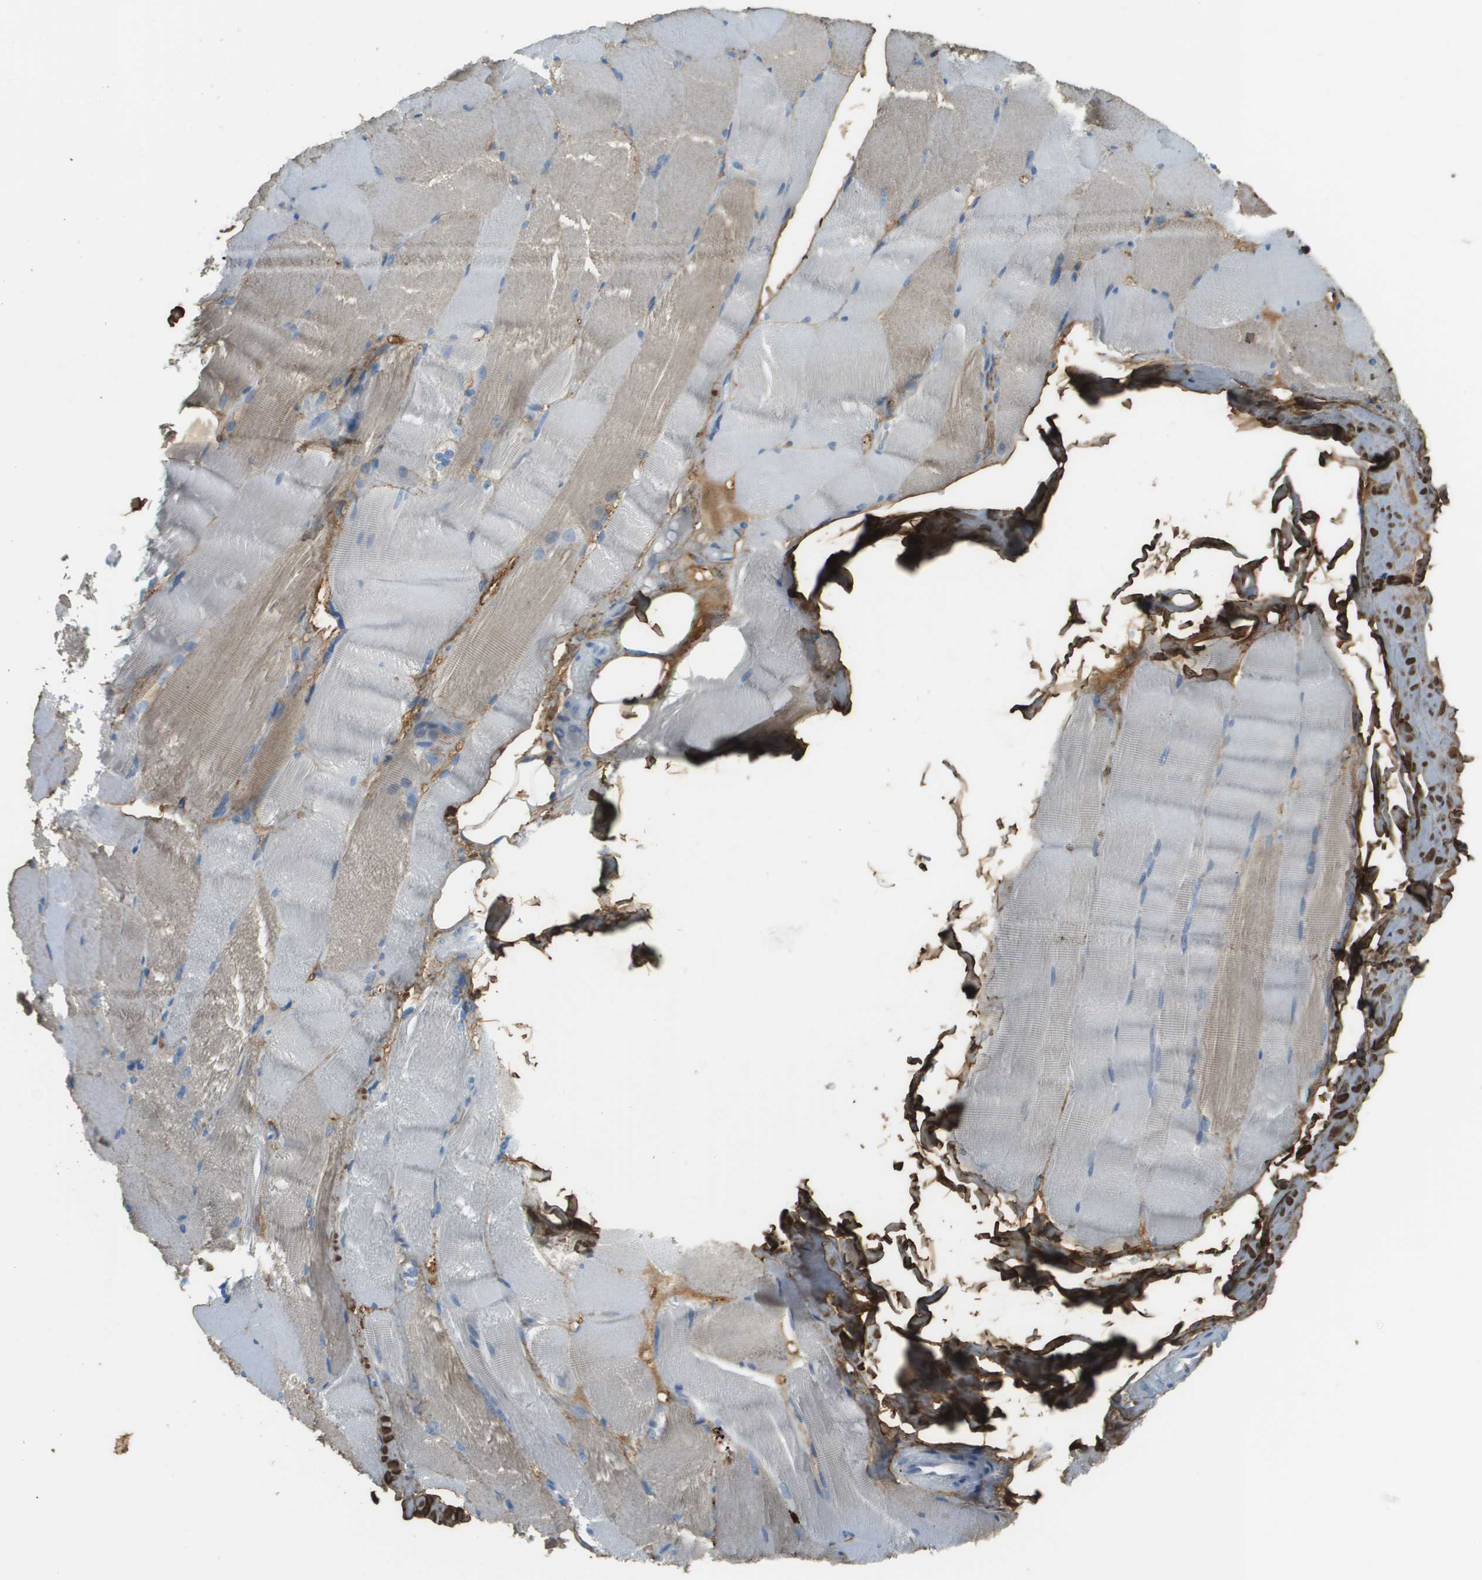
{"staining": {"intensity": "weak", "quantity": "<25%", "location": "cytoplasmic/membranous"}, "tissue": "skeletal muscle", "cell_type": "Myocytes", "image_type": "normal", "snomed": [{"axis": "morphology", "description": "Normal tissue, NOS"}, {"axis": "topography", "description": "Skin"}, {"axis": "topography", "description": "Skeletal muscle"}], "caption": "There is no significant positivity in myocytes of skeletal muscle. (DAB immunohistochemistry (IHC) with hematoxylin counter stain).", "gene": "DCN", "patient": {"sex": "male", "age": 83}}